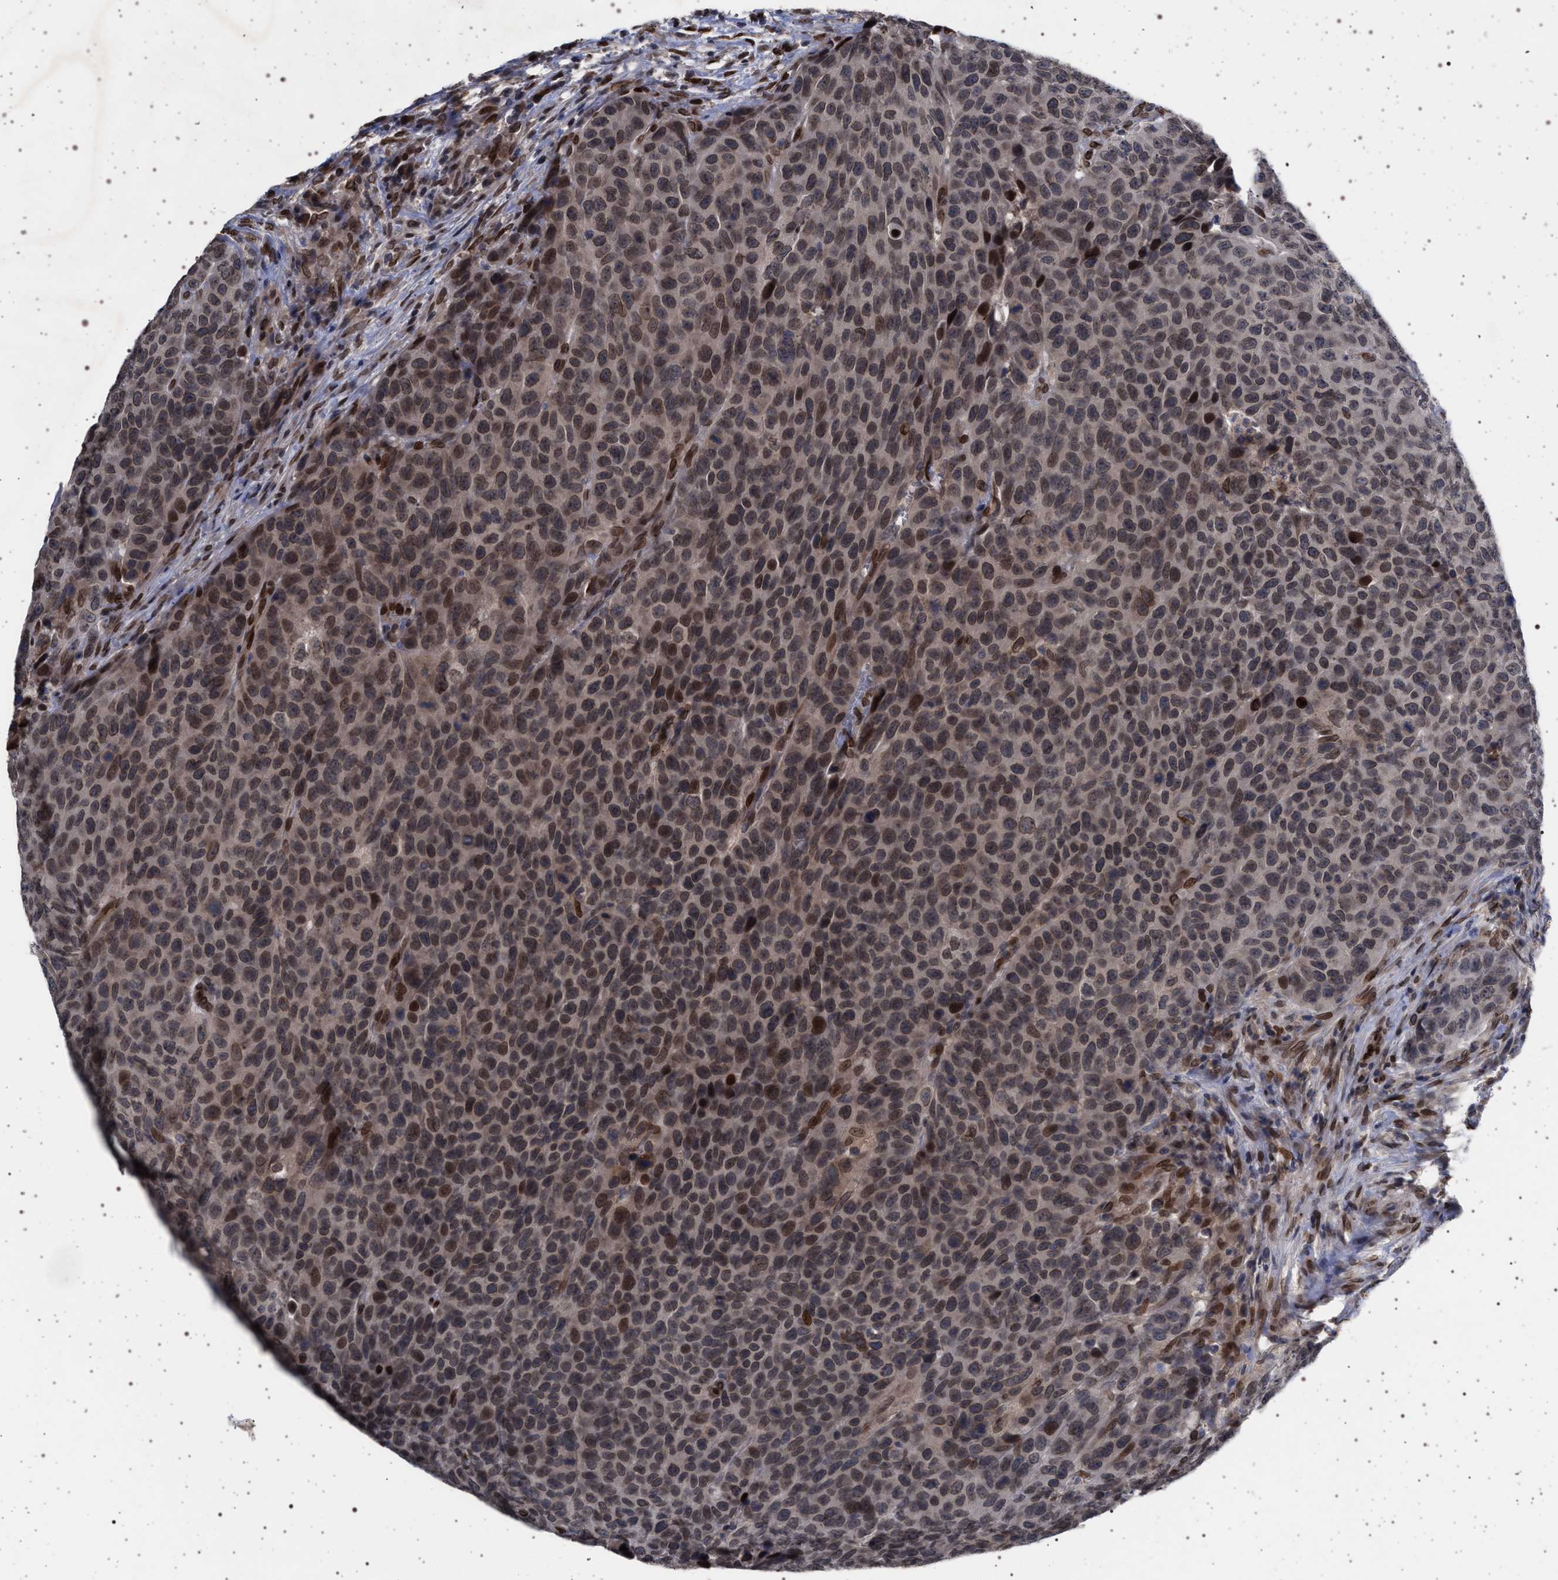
{"staining": {"intensity": "strong", "quantity": ">75%", "location": "cytoplasmic/membranous,nuclear"}, "tissue": "head and neck cancer", "cell_type": "Tumor cells", "image_type": "cancer", "snomed": [{"axis": "morphology", "description": "Squamous cell carcinoma, NOS"}, {"axis": "topography", "description": "Head-Neck"}], "caption": "Brown immunohistochemical staining in head and neck cancer (squamous cell carcinoma) exhibits strong cytoplasmic/membranous and nuclear staining in approximately >75% of tumor cells.", "gene": "ING2", "patient": {"sex": "male", "age": 66}}